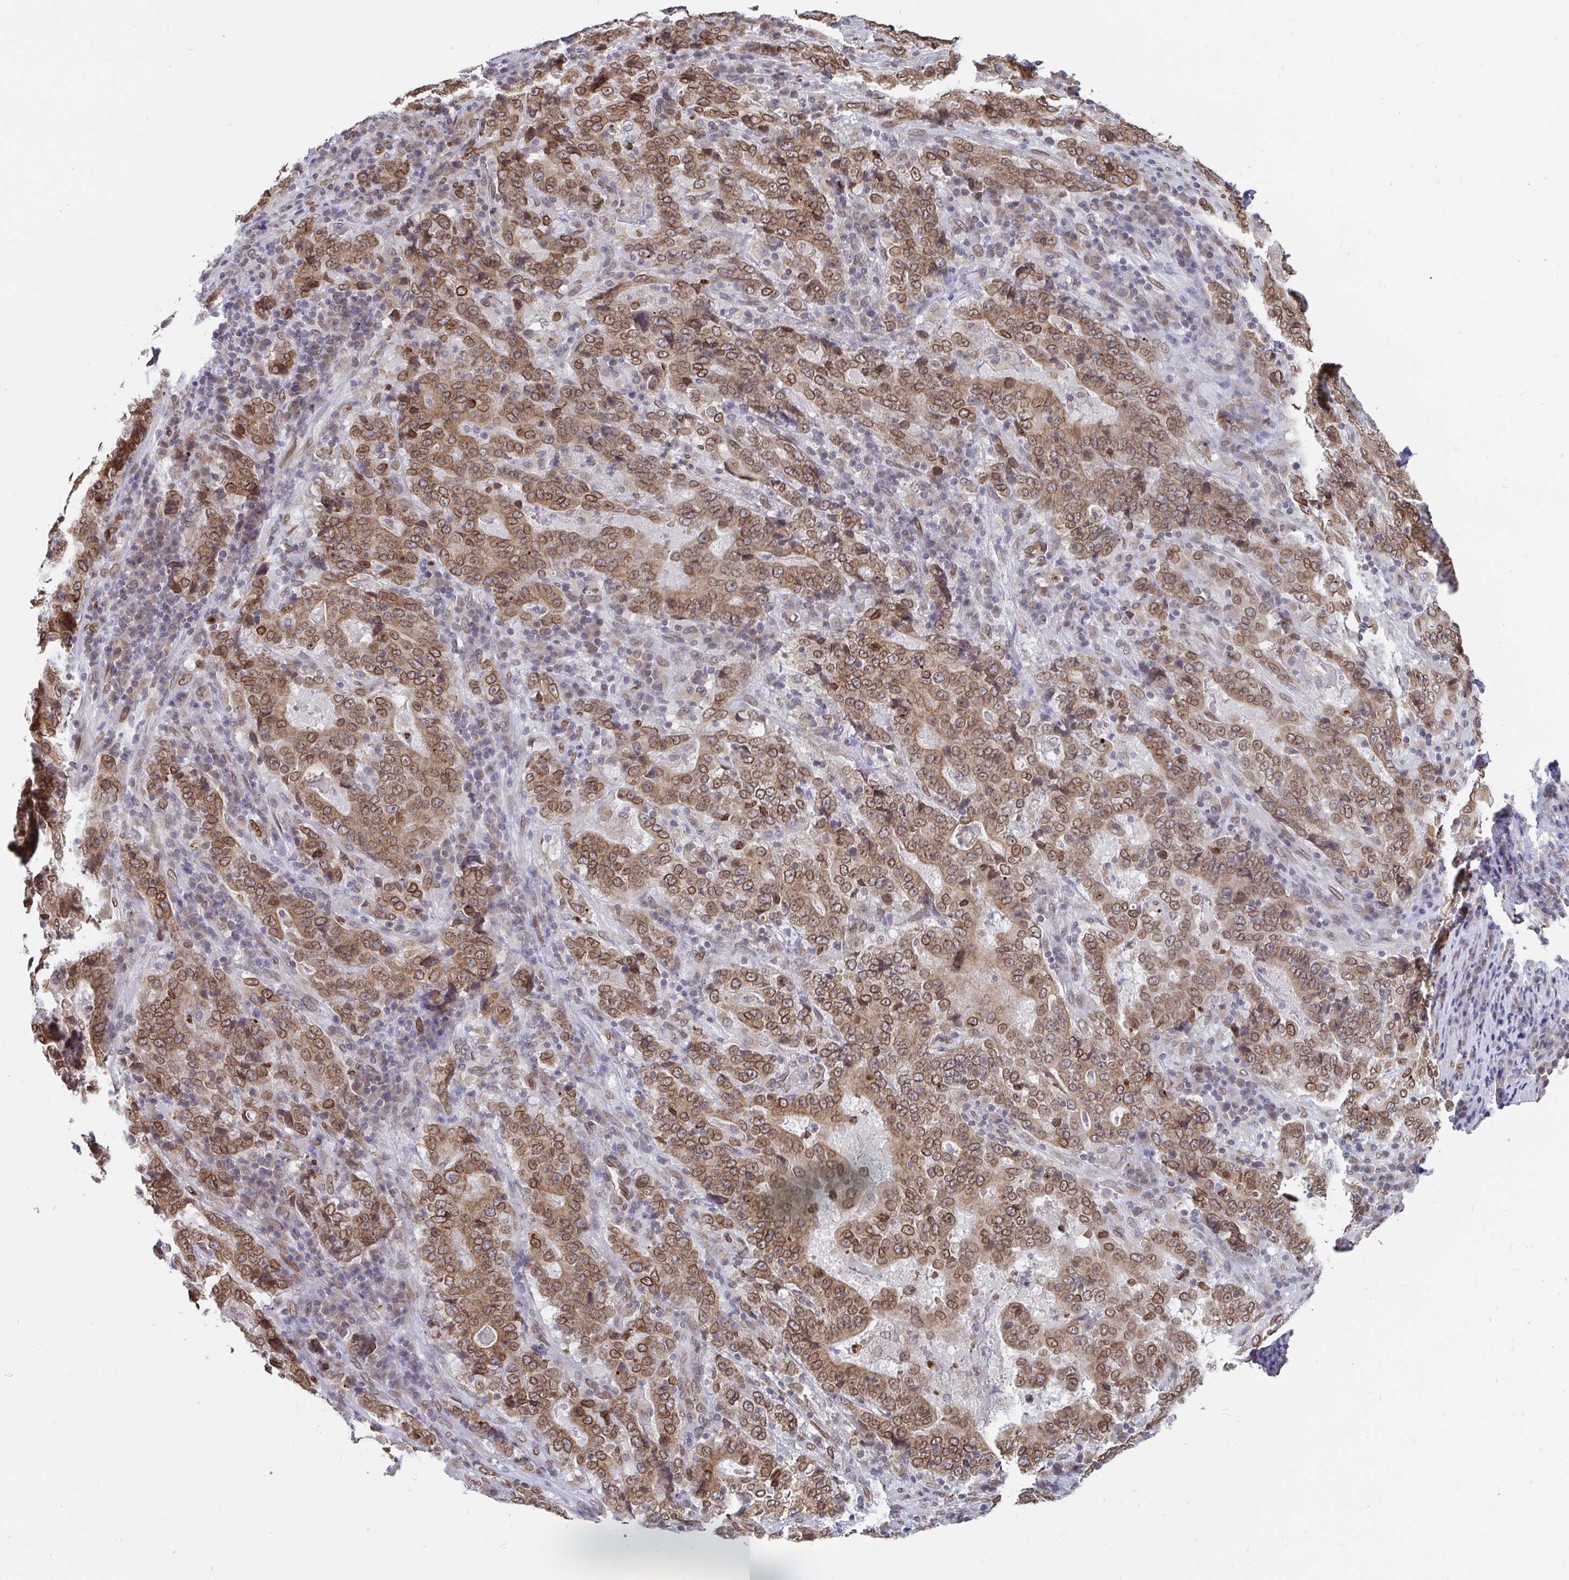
{"staining": {"intensity": "moderate", "quantity": ">75%", "location": "cytoplasmic/membranous,nuclear"}, "tissue": "stomach cancer", "cell_type": "Tumor cells", "image_type": "cancer", "snomed": [{"axis": "morphology", "description": "Normal tissue, NOS"}, {"axis": "morphology", "description": "Adenocarcinoma, NOS"}, {"axis": "topography", "description": "Stomach, upper"}, {"axis": "topography", "description": "Stomach"}], "caption": "High-magnification brightfield microscopy of stomach cancer (adenocarcinoma) stained with DAB (brown) and counterstained with hematoxylin (blue). tumor cells exhibit moderate cytoplasmic/membranous and nuclear expression is appreciated in approximately>75% of cells.", "gene": "EMD", "patient": {"sex": "male", "age": 59}}